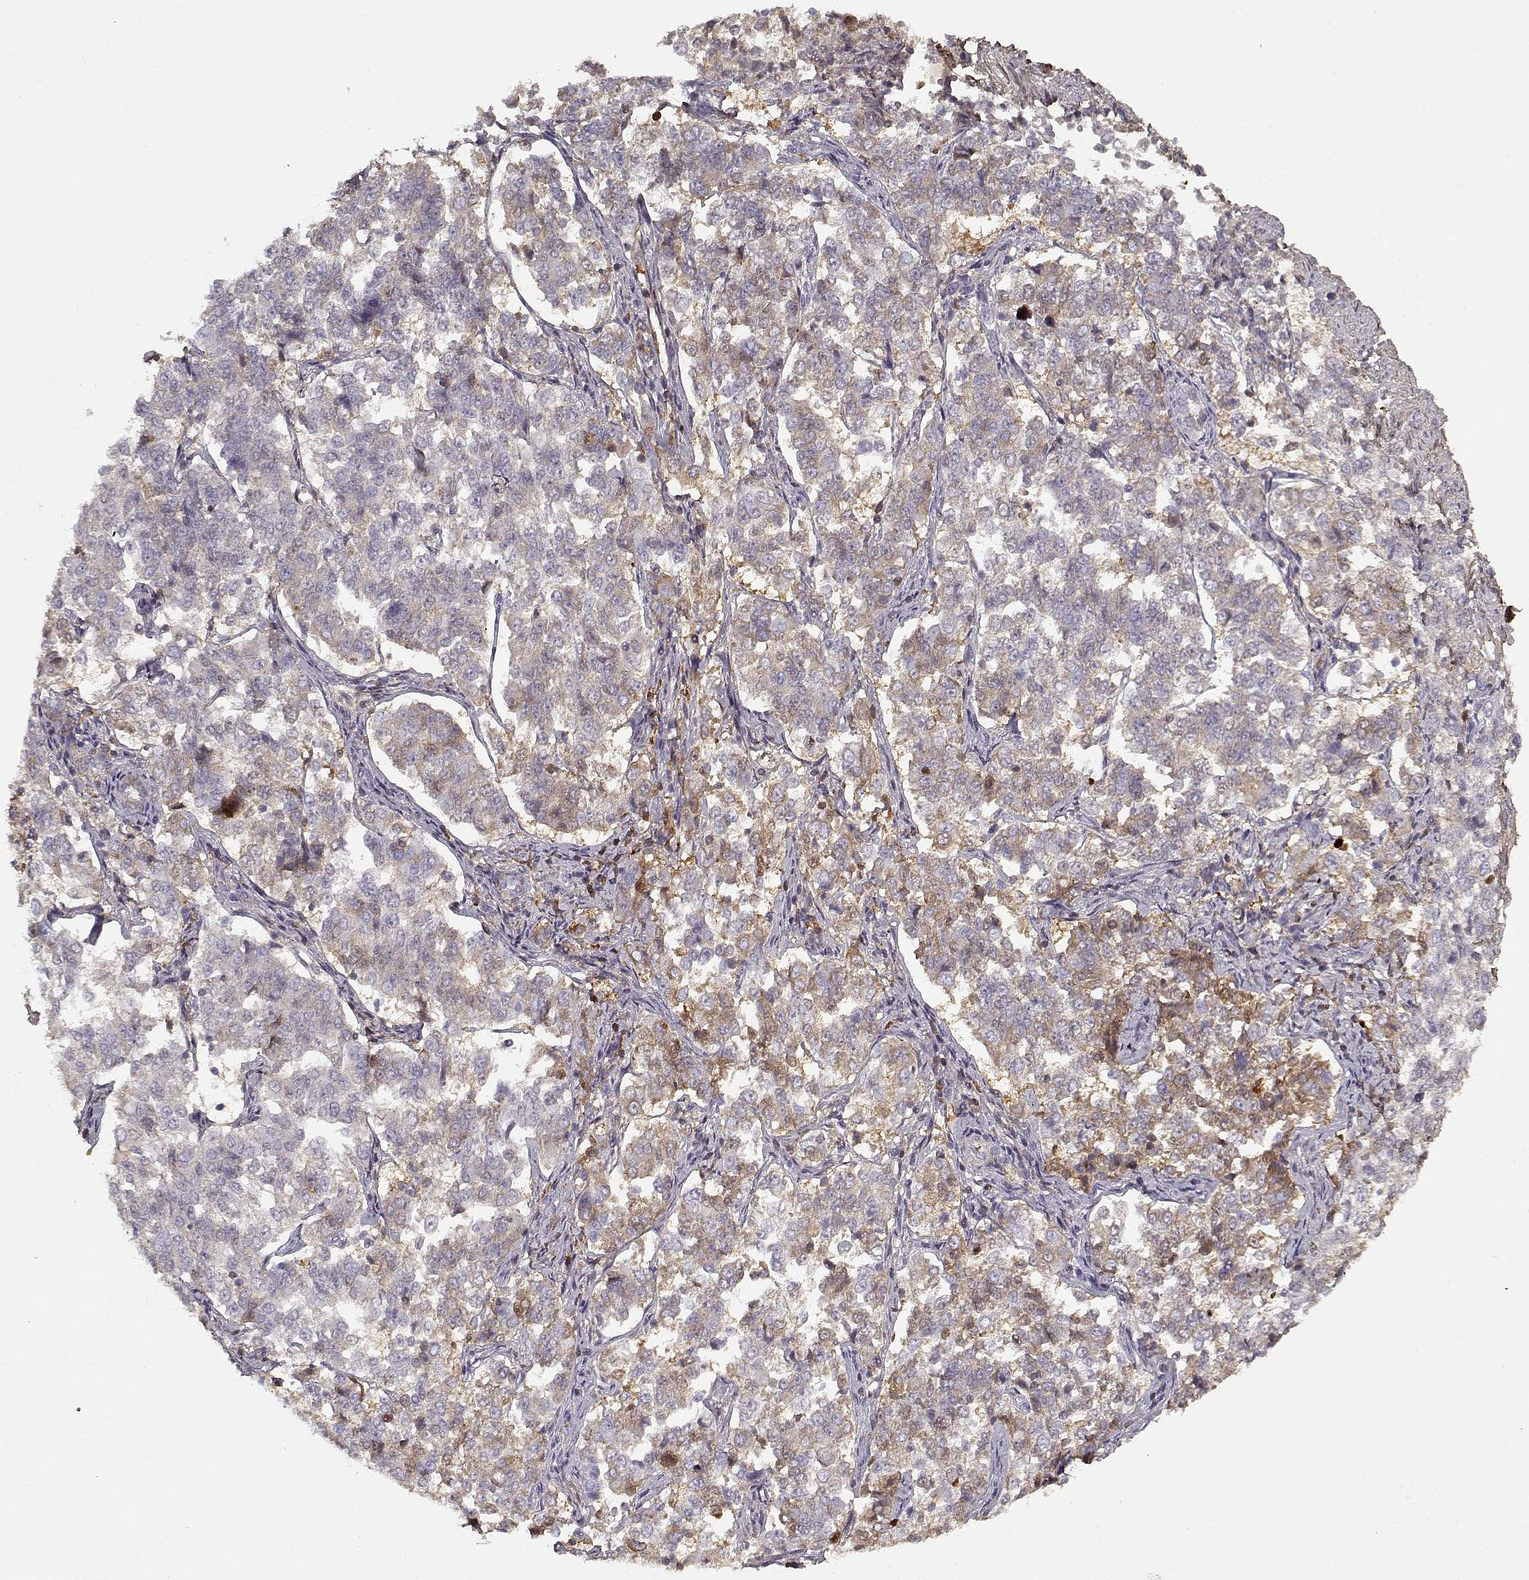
{"staining": {"intensity": "weak", "quantity": "25%-75%", "location": "cytoplasmic/membranous"}, "tissue": "endometrial cancer", "cell_type": "Tumor cells", "image_type": "cancer", "snomed": [{"axis": "morphology", "description": "Adenocarcinoma, NOS"}, {"axis": "topography", "description": "Endometrium"}], "caption": "This is a histology image of IHC staining of adenocarcinoma (endometrial), which shows weak staining in the cytoplasmic/membranous of tumor cells.", "gene": "LUM", "patient": {"sex": "female", "age": 43}}